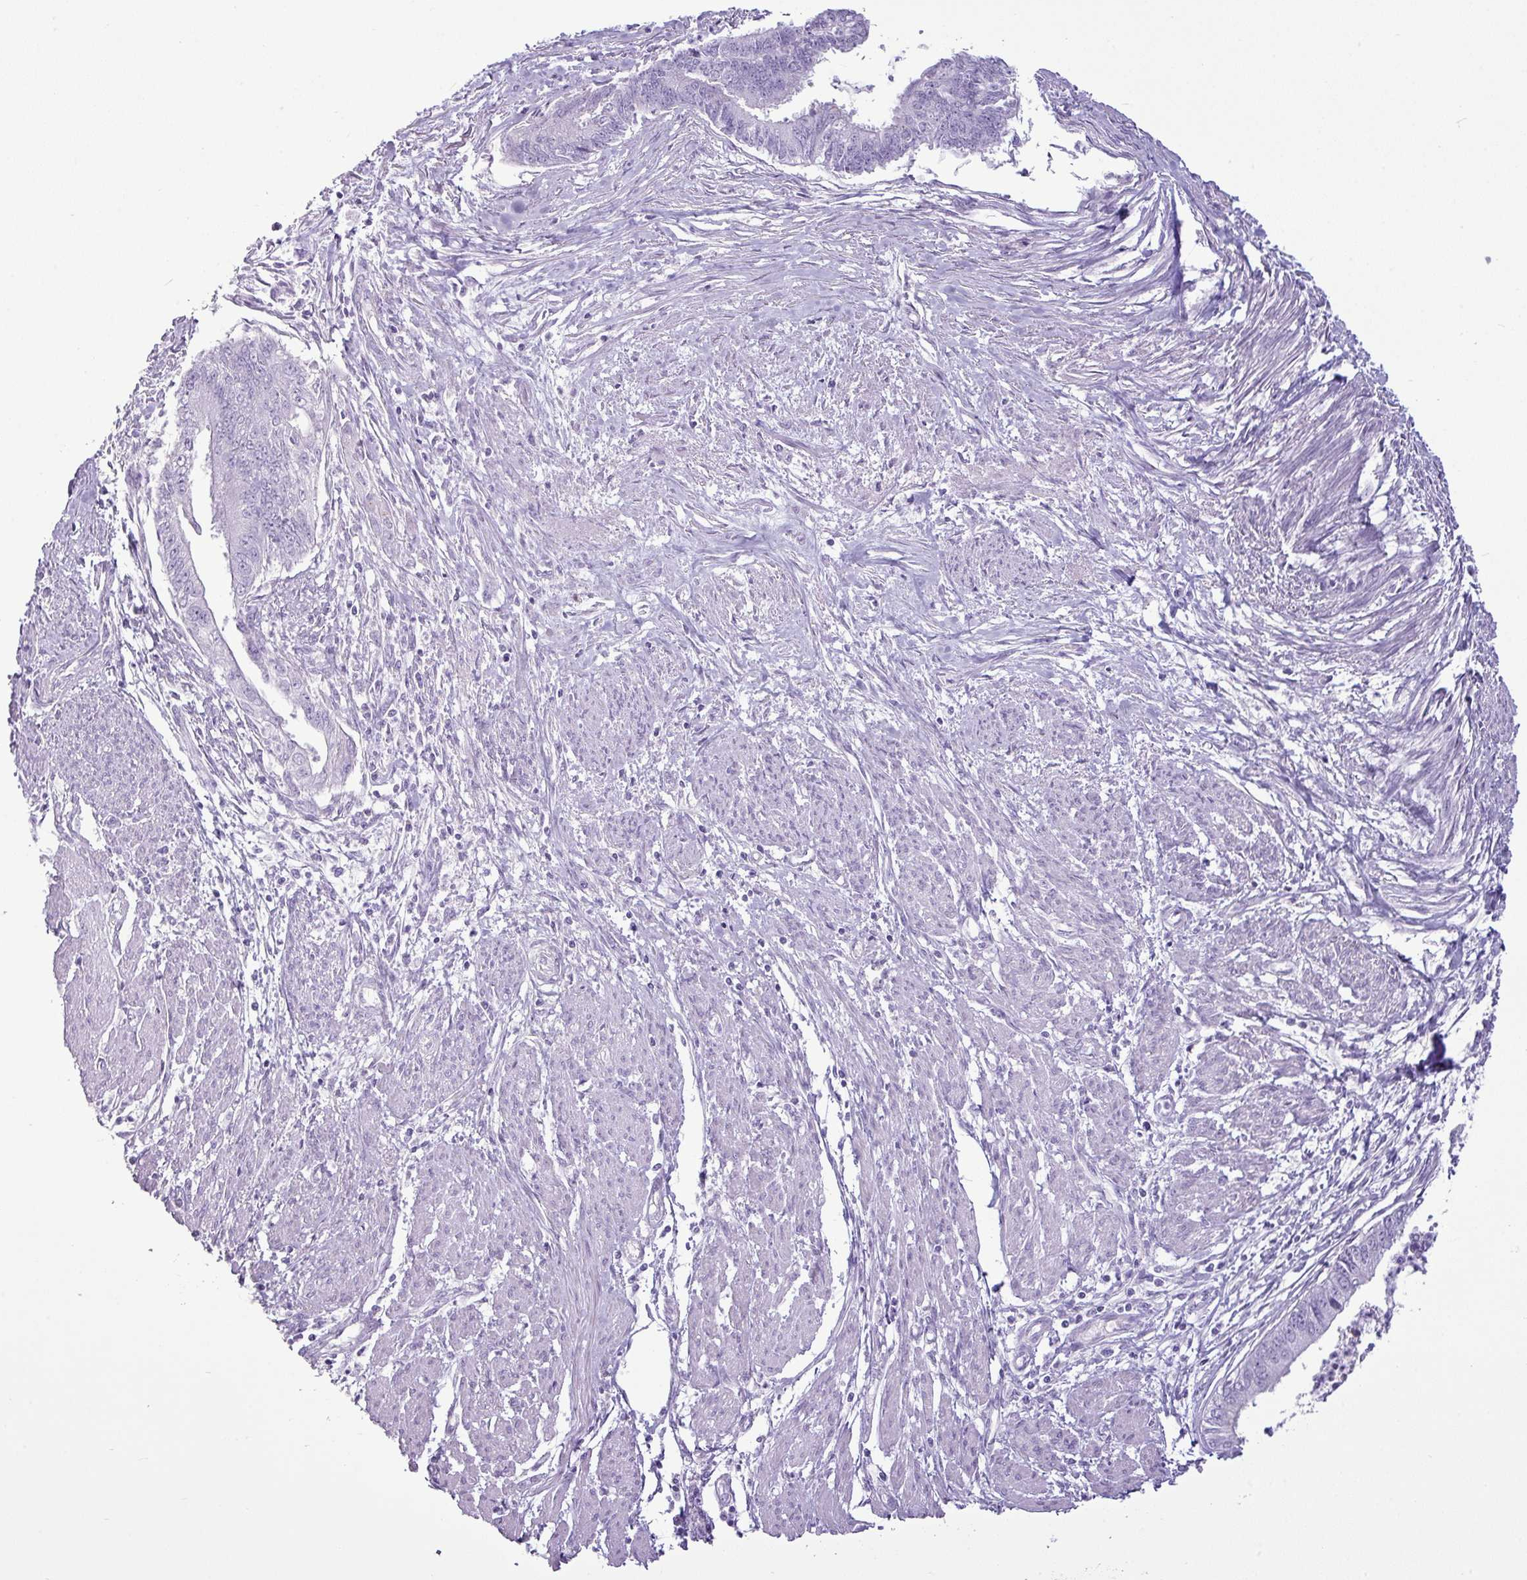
{"staining": {"intensity": "negative", "quantity": "none", "location": "none"}, "tissue": "endometrial cancer", "cell_type": "Tumor cells", "image_type": "cancer", "snomed": [{"axis": "morphology", "description": "Adenocarcinoma, NOS"}, {"axis": "topography", "description": "Endometrium"}], "caption": "A high-resolution micrograph shows IHC staining of endometrial cancer (adenocarcinoma), which reveals no significant positivity in tumor cells.", "gene": "AMY1B", "patient": {"sex": "female", "age": 73}}